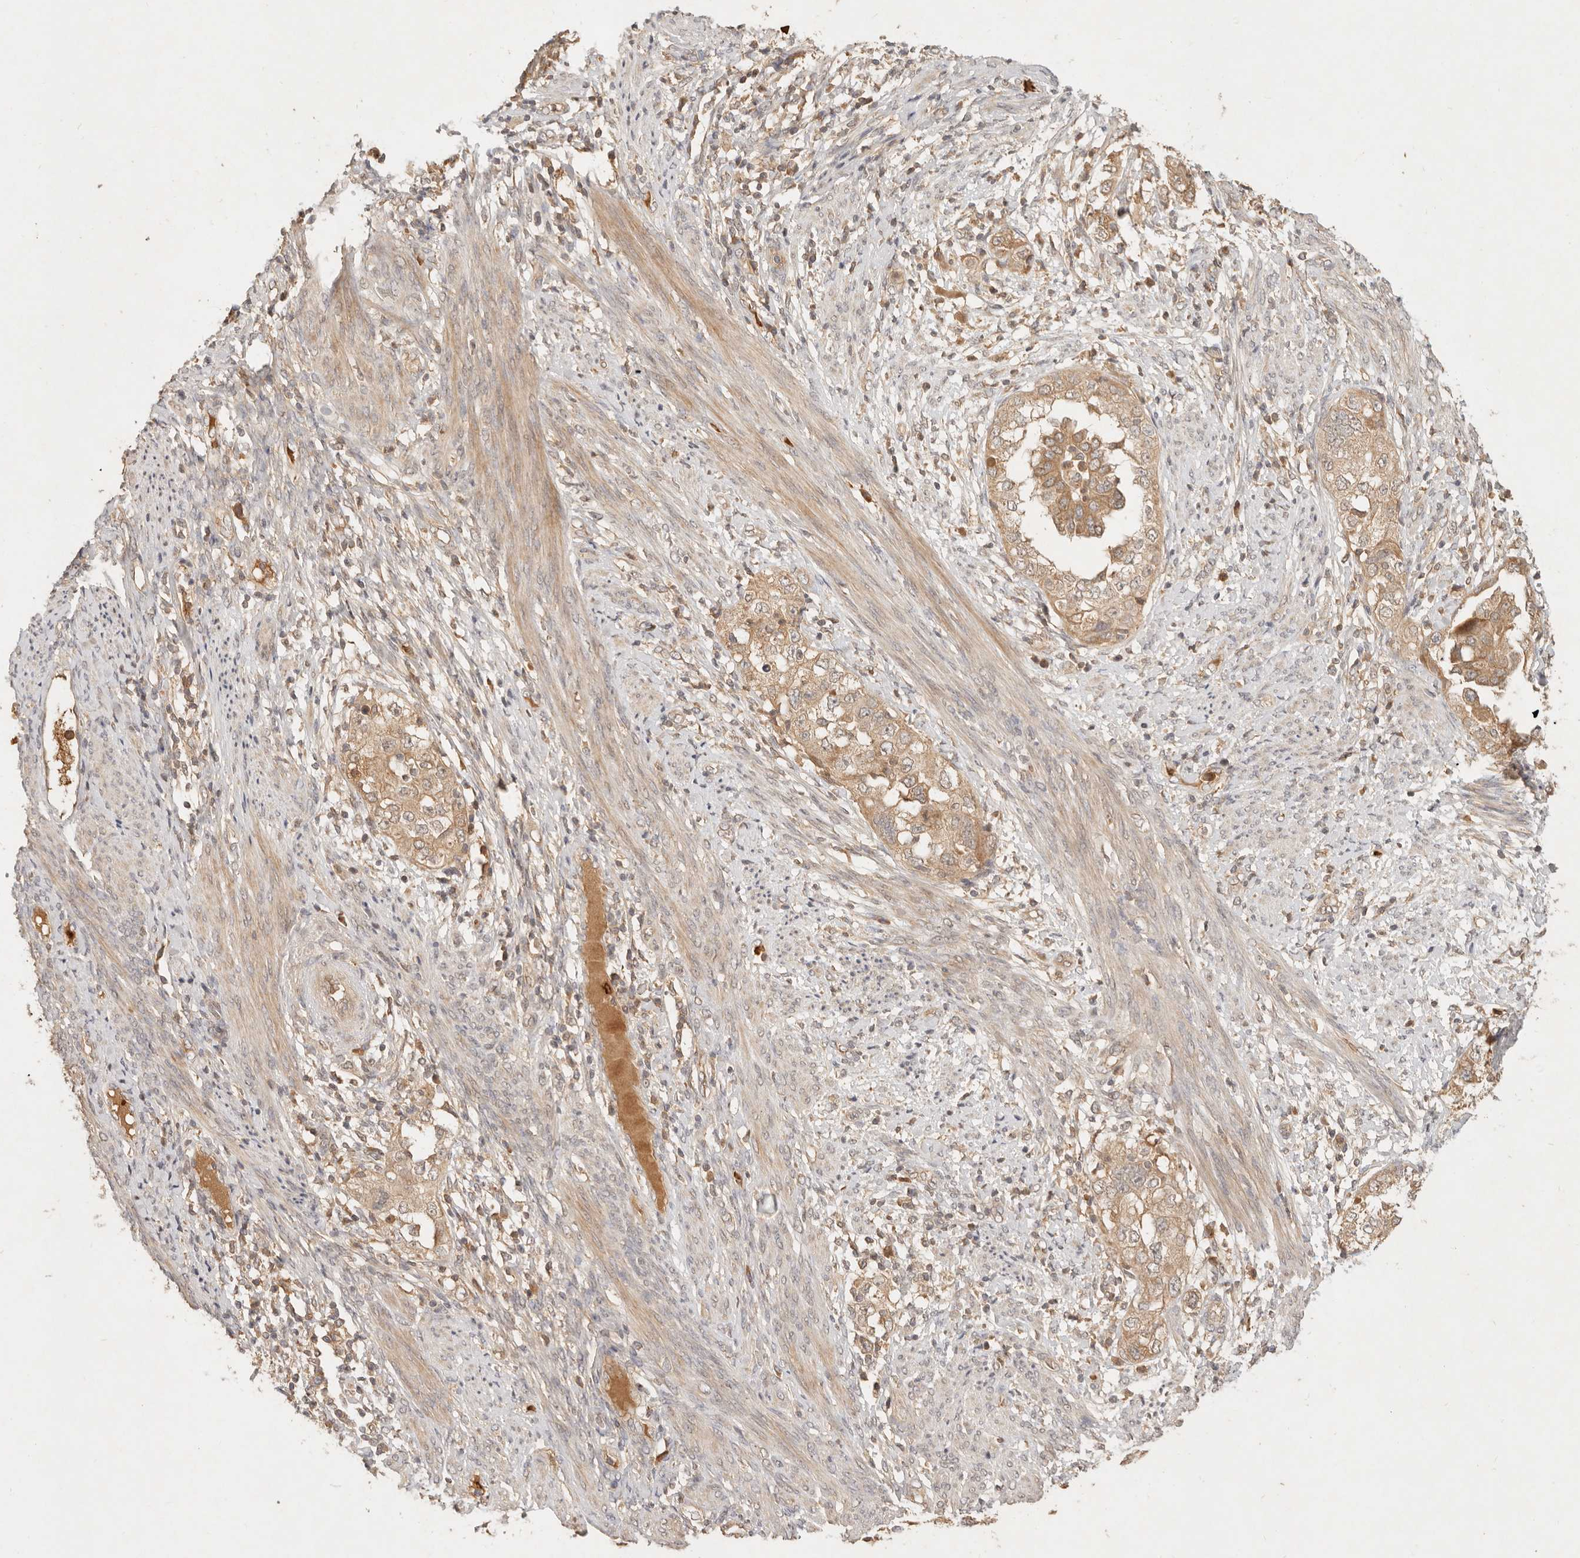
{"staining": {"intensity": "moderate", "quantity": ">75%", "location": "cytoplasmic/membranous"}, "tissue": "endometrial cancer", "cell_type": "Tumor cells", "image_type": "cancer", "snomed": [{"axis": "morphology", "description": "Adenocarcinoma, NOS"}, {"axis": "topography", "description": "Endometrium"}], "caption": "About >75% of tumor cells in human endometrial adenocarcinoma display moderate cytoplasmic/membranous protein positivity as visualized by brown immunohistochemical staining.", "gene": "FREM2", "patient": {"sex": "female", "age": 85}}